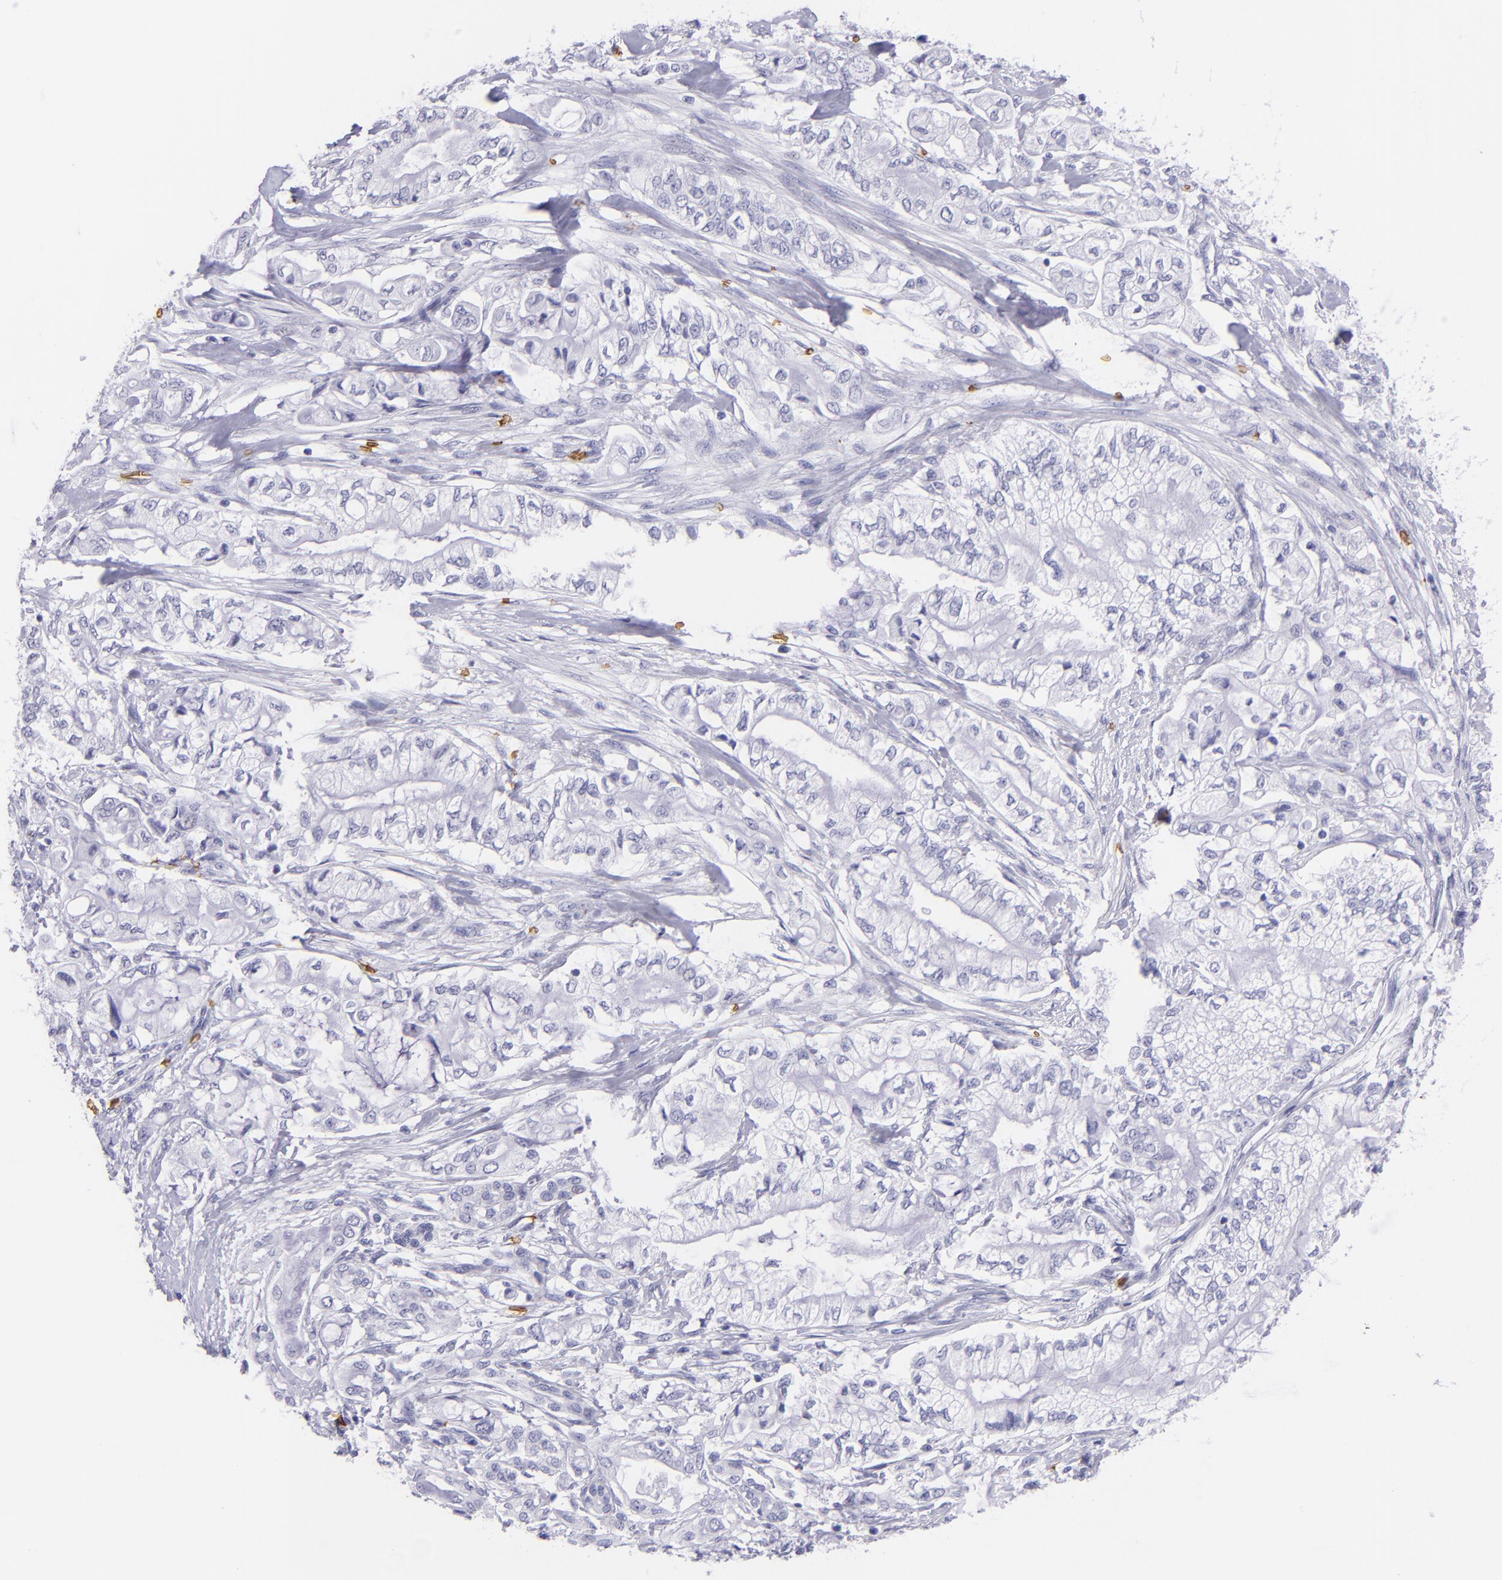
{"staining": {"intensity": "negative", "quantity": "none", "location": "none"}, "tissue": "pancreatic cancer", "cell_type": "Tumor cells", "image_type": "cancer", "snomed": [{"axis": "morphology", "description": "Adenocarcinoma, NOS"}, {"axis": "topography", "description": "Pancreas"}], "caption": "The immunohistochemistry histopathology image has no significant expression in tumor cells of pancreatic adenocarcinoma tissue.", "gene": "GYPA", "patient": {"sex": "male", "age": 79}}